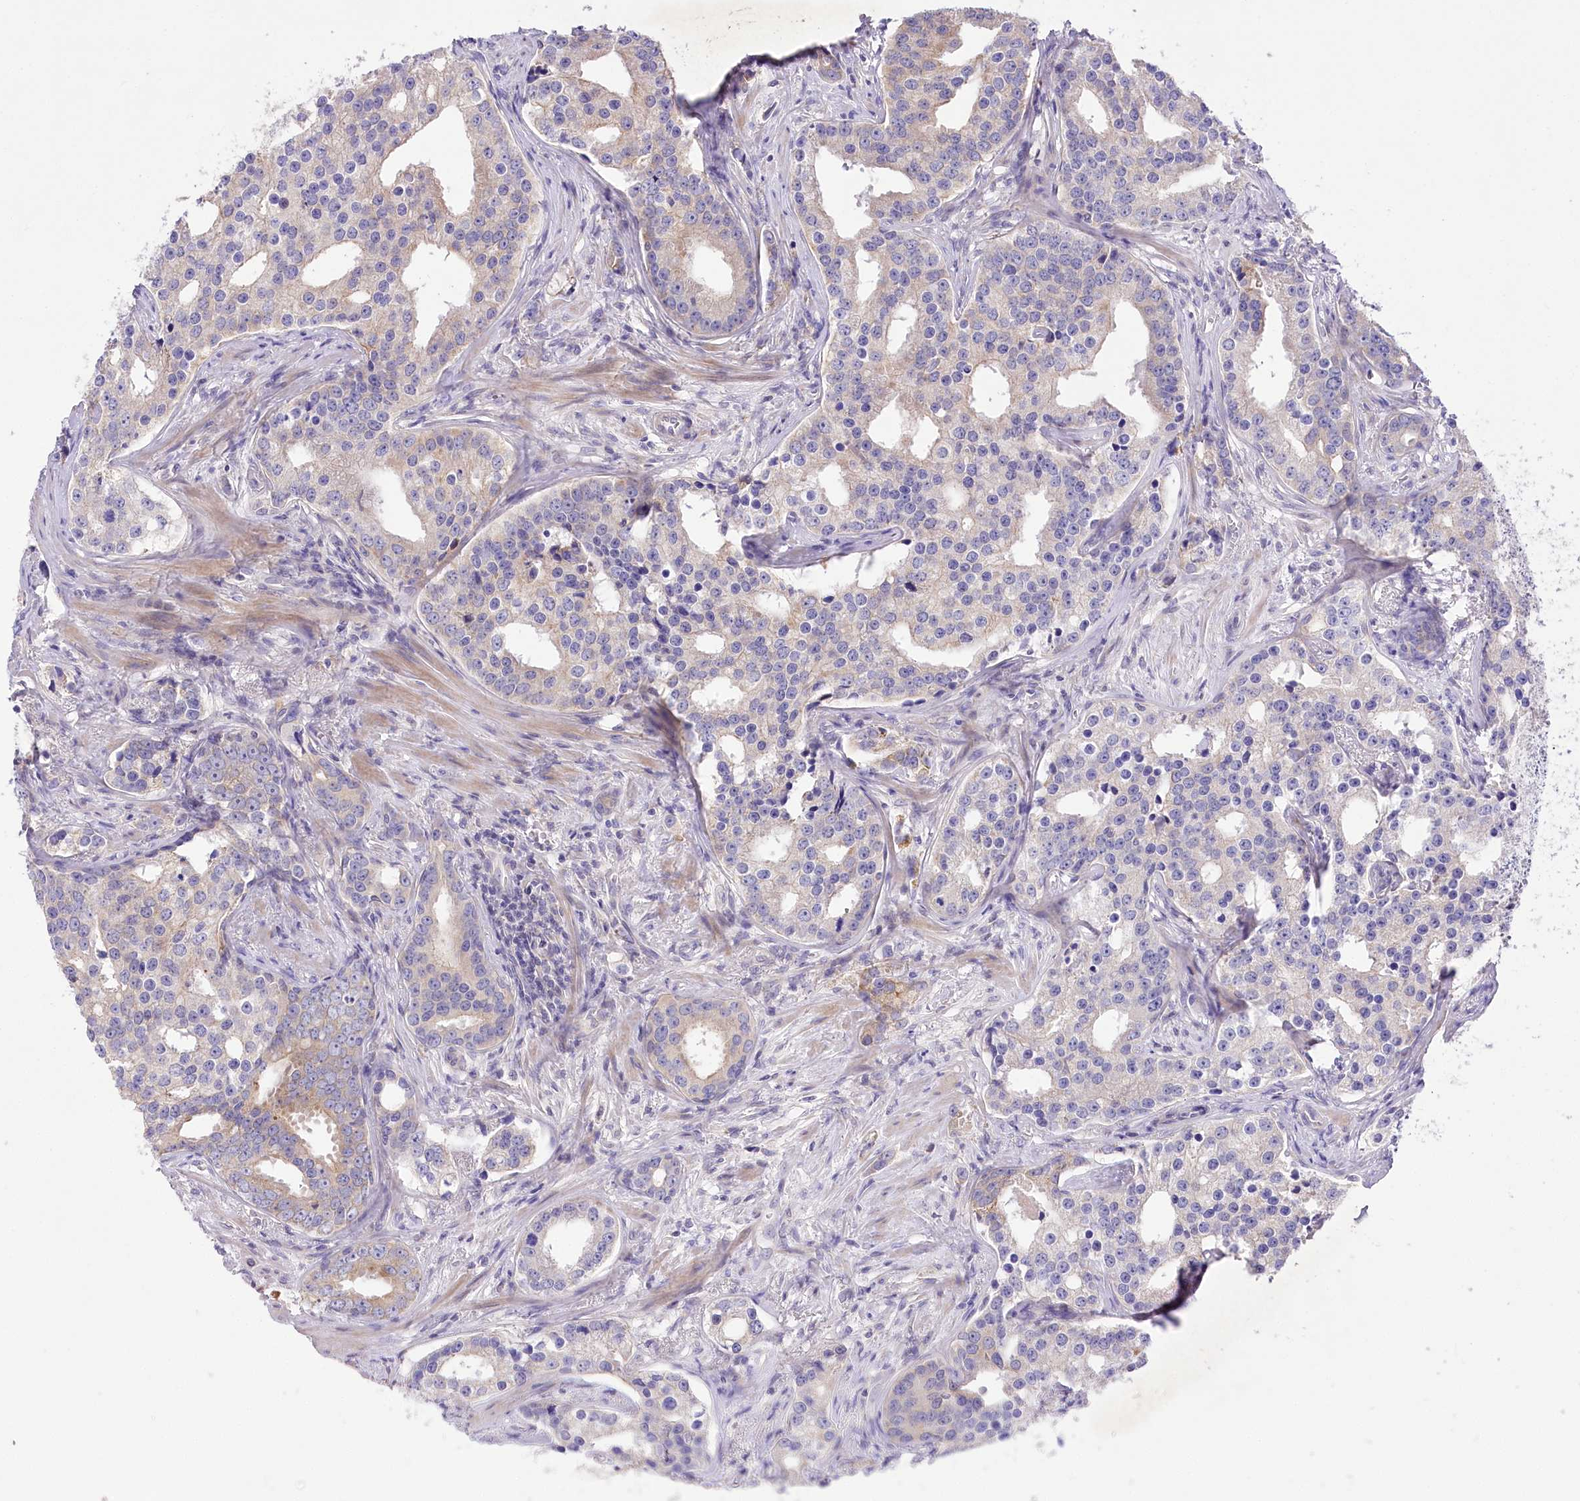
{"staining": {"intensity": "weak", "quantity": "25%-75%", "location": "cytoplasmic/membranous"}, "tissue": "prostate cancer", "cell_type": "Tumor cells", "image_type": "cancer", "snomed": [{"axis": "morphology", "description": "Adenocarcinoma, High grade"}, {"axis": "topography", "description": "Prostate"}], "caption": "High-grade adenocarcinoma (prostate) was stained to show a protein in brown. There is low levels of weak cytoplasmic/membranous staining in approximately 25%-75% of tumor cells.", "gene": "LRRC14B", "patient": {"sex": "male", "age": 62}}